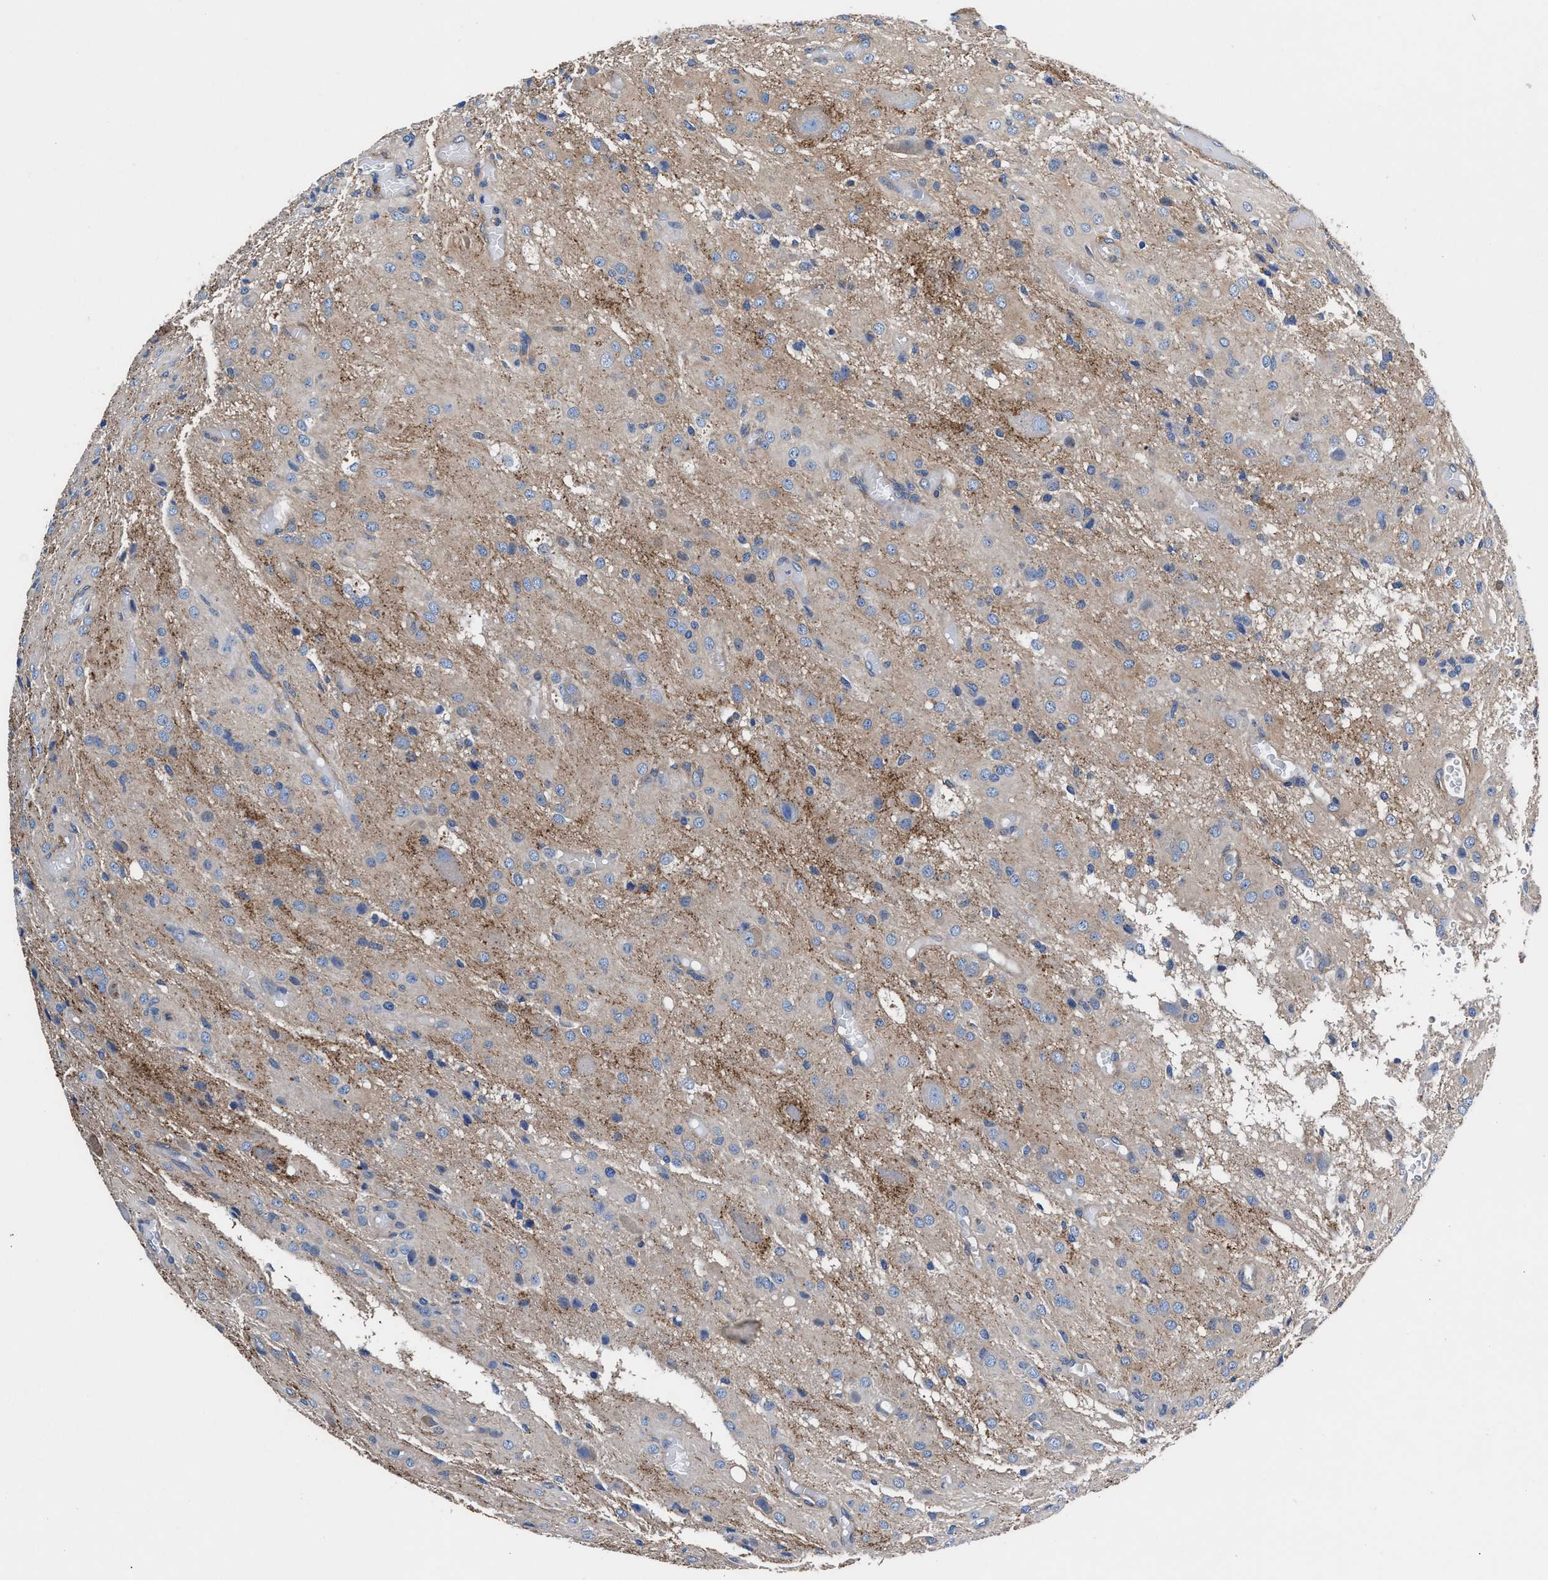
{"staining": {"intensity": "negative", "quantity": "none", "location": "none"}, "tissue": "glioma", "cell_type": "Tumor cells", "image_type": "cancer", "snomed": [{"axis": "morphology", "description": "Glioma, malignant, High grade"}, {"axis": "topography", "description": "Brain"}], "caption": "An IHC micrograph of malignant glioma (high-grade) is shown. There is no staining in tumor cells of malignant glioma (high-grade).", "gene": "SH3GL1", "patient": {"sex": "female", "age": 59}}